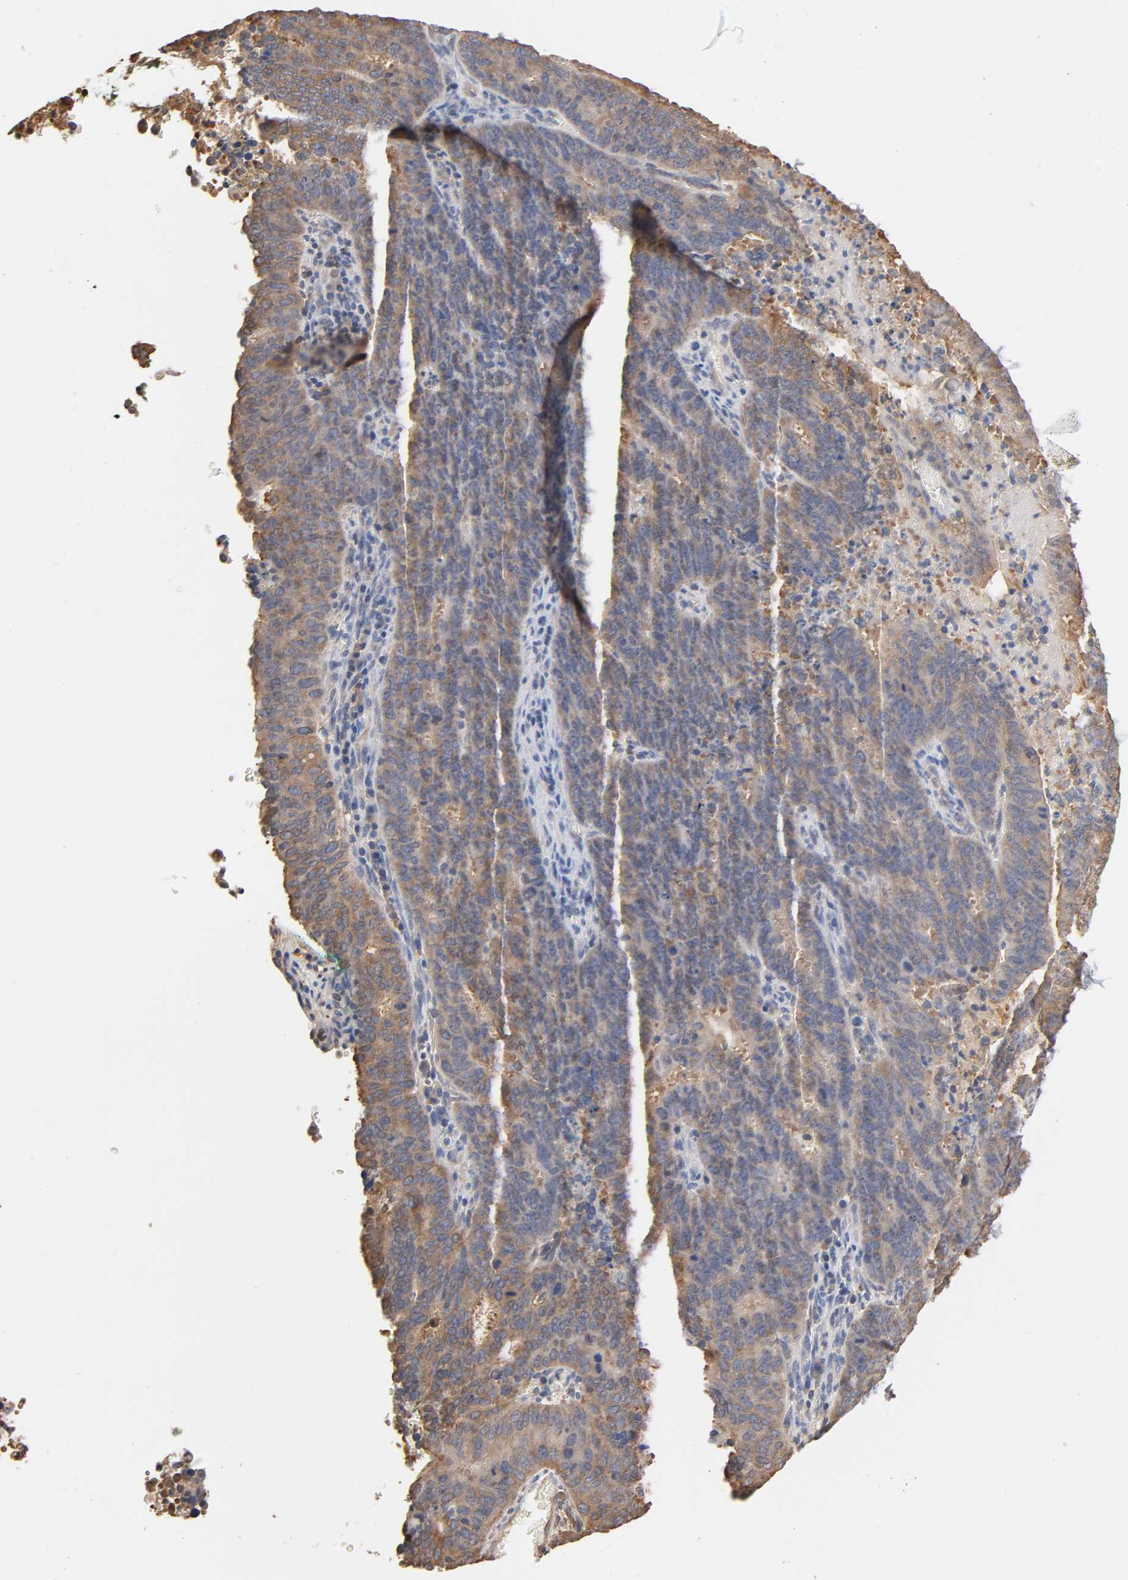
{"staining": {"intensity": "moderate", "quantity": ">75%", "location": "cytoplasmic/membranous"}, "tissue": "cervical cancer", "cell_type": "Tumor cells", "image_type": "cancer", "snomed": [{"axis": "morphology", "description": "Adenocarcinoma, NOS"}, {"axis": "topography", "description": "Cervix"}], "caption": "A high-resolution image shows immunohistochemistry staining of adenocarcinoma (cervical), which displays moderate cytoplasmic/membranous positivity in about >75% of tumor cells. The staining was performed using DAB (3,3'-diaminobenzidine) to visualize the protein expression in brown, while the nuclei were stained in blue with hematoxylin (Magnification: 20x).", "gene": "ALDOA", "patient": {"sex": "female", "age": 44}}